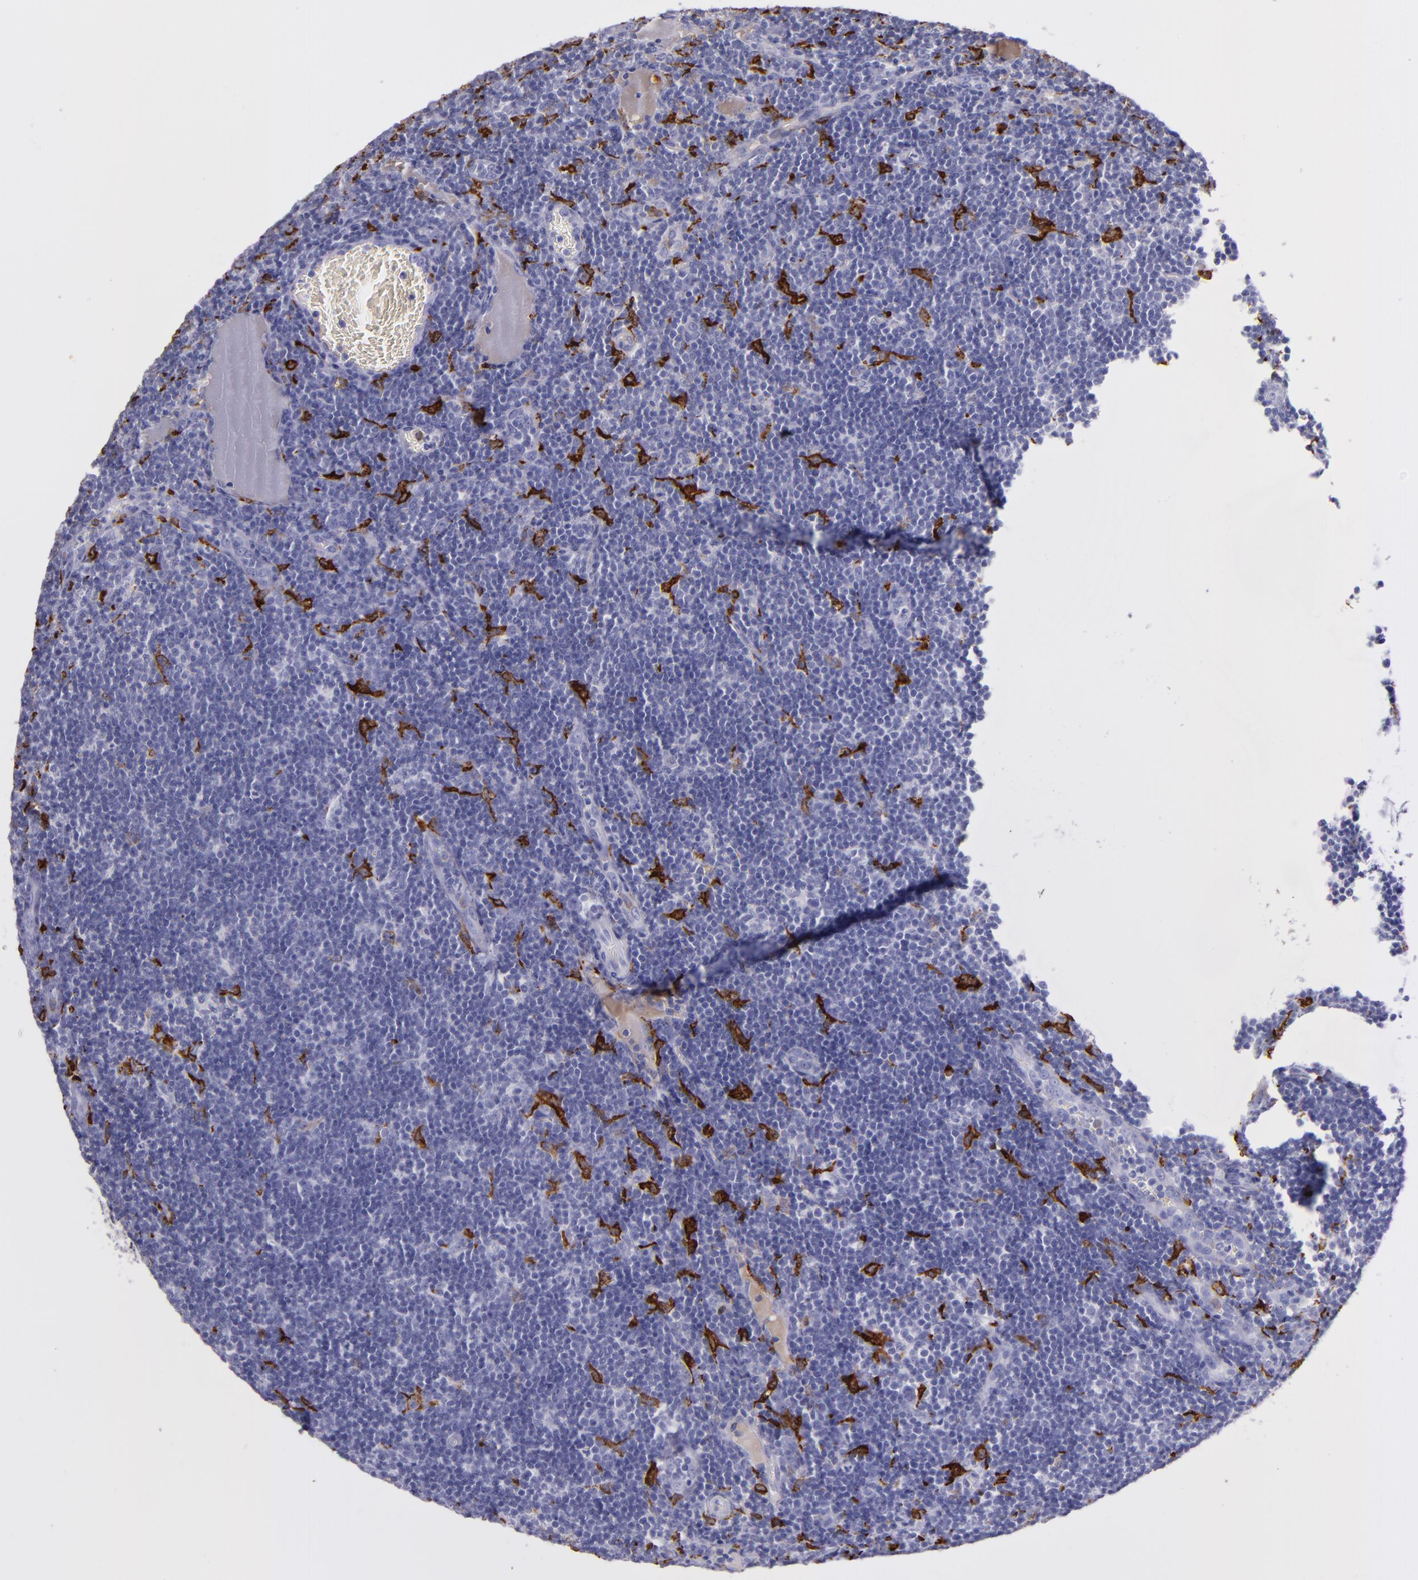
{"staining": {"intensity": "moderate", "quantity": "<25%", "location": "cytoplasmic/membranous"}, "tissue": "lymph node", "cell_type": "Germinal center cells", "image_type": "normal", "snomed": [{"axis": "morphology", "description": "Normal tissue, NOS"}, {"axis": "morphology", "description": "Inflammation, NOS"}, {"axis": "topography", "description": "Lymph node"}, {"axis": "topography", "description": "Salivary gland"}], "caption": "A low amount of moderate cytoplasmic/membranous positivity is appreciated in approximately <25% of germinal center cells in benign lymph node. (Stains: DAB (3,3'-diaminobenzidine) in brown, nuclei in blue, Microscopy: brightfield microscopy at high magnification).", "gene": "CD163", "patient": {"sex": "male", "age": 3}}